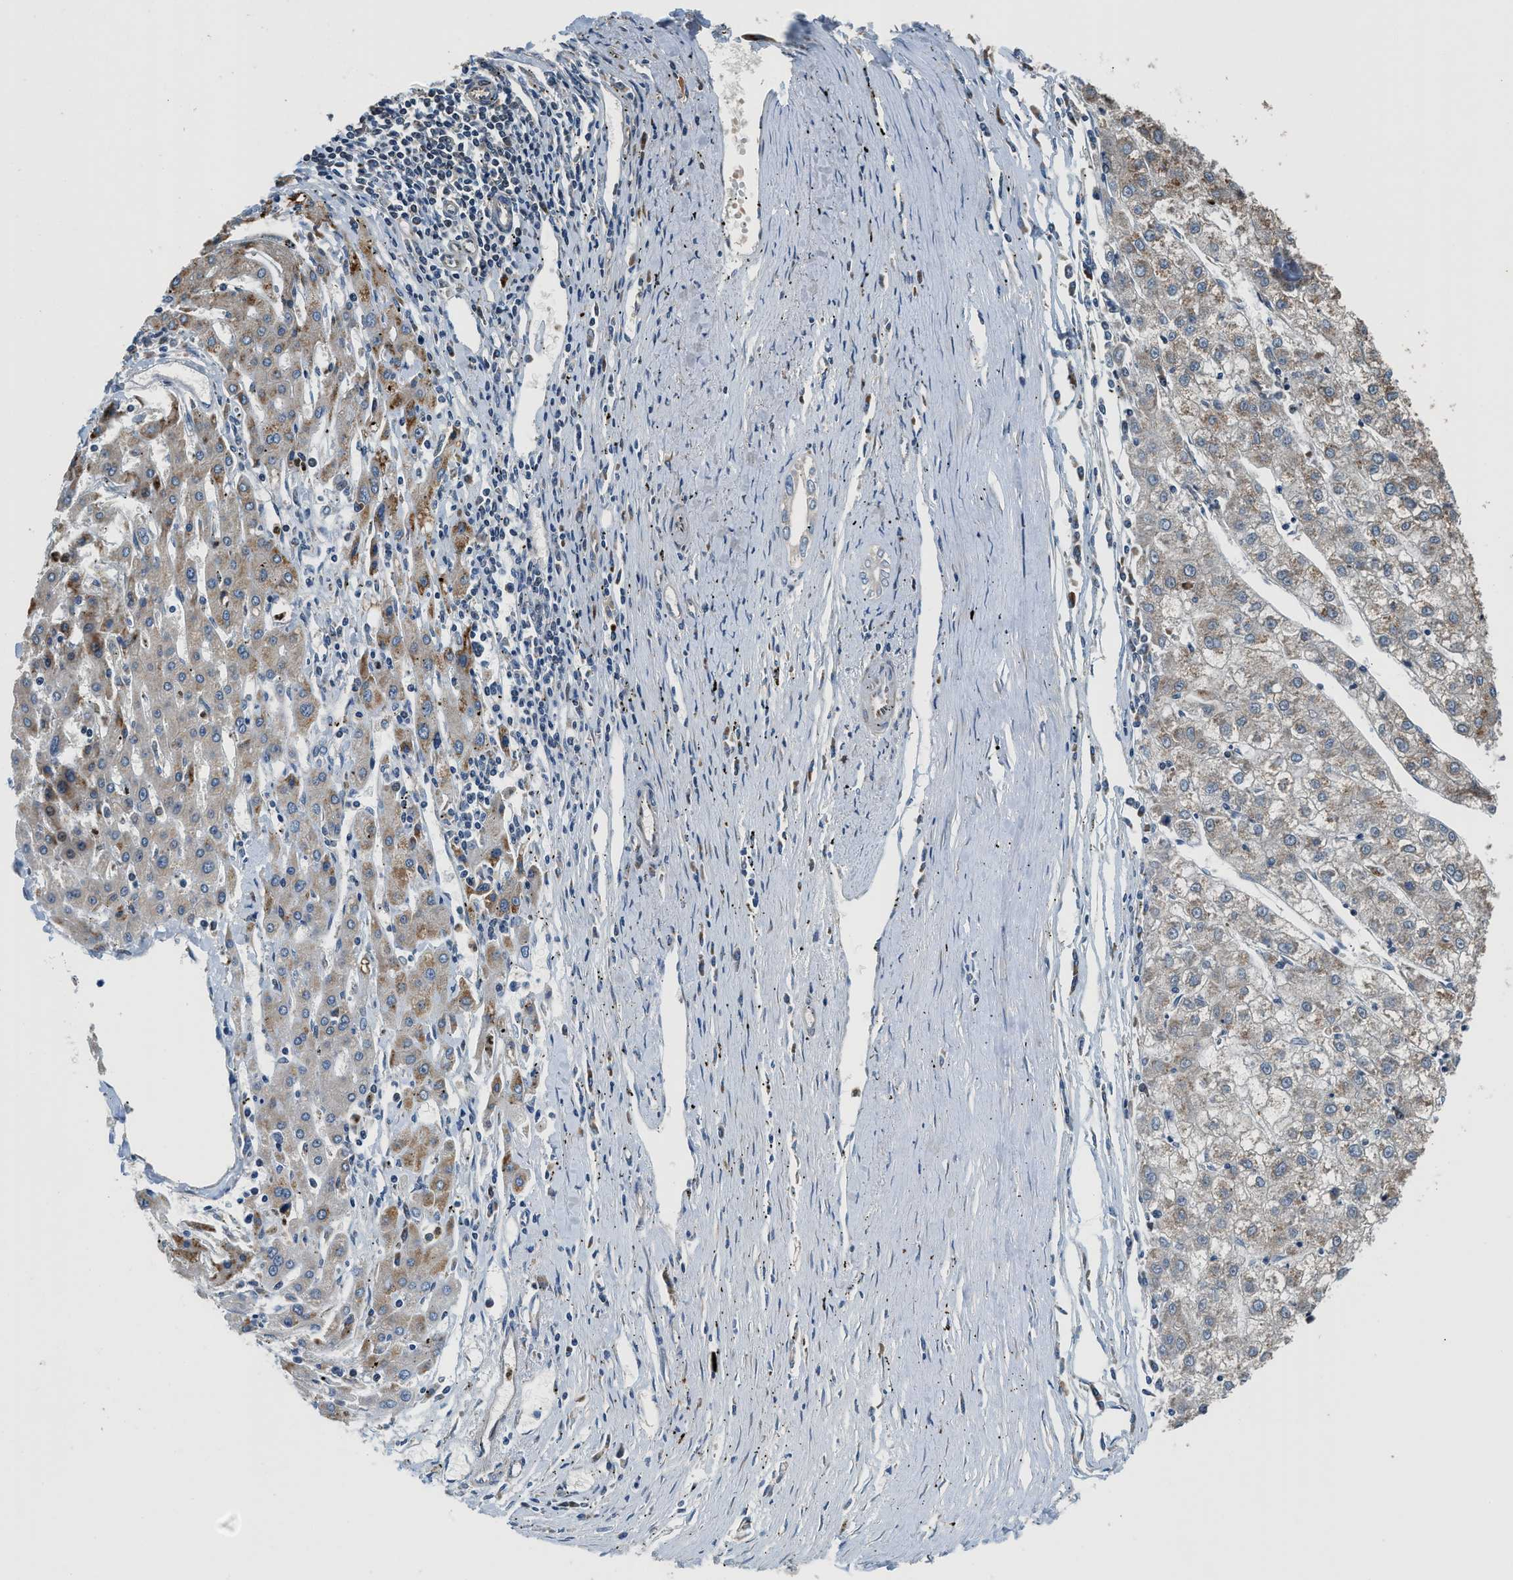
{"staining": {"intensity": "moderate", "quantity": "25%-75%", "location": "cytoplasmic/membranous"}, "tissue": "liver cancer", "cell_type": "Tumor cells", "image_type": "cancer", "snomed": [{"axis": "morphology", "description": "Carcinoma, Hepatocellular, NOS"}, {"axis": "topography", "description": "Liver"}], "caption": "A brown stain labels moderate cytoplasmic/membranous staining of a protein in hepatocellular carcinoma (liver) tumor cells.", "gene": "FUT8", "patient": {"sex": "male", "age": 72}}